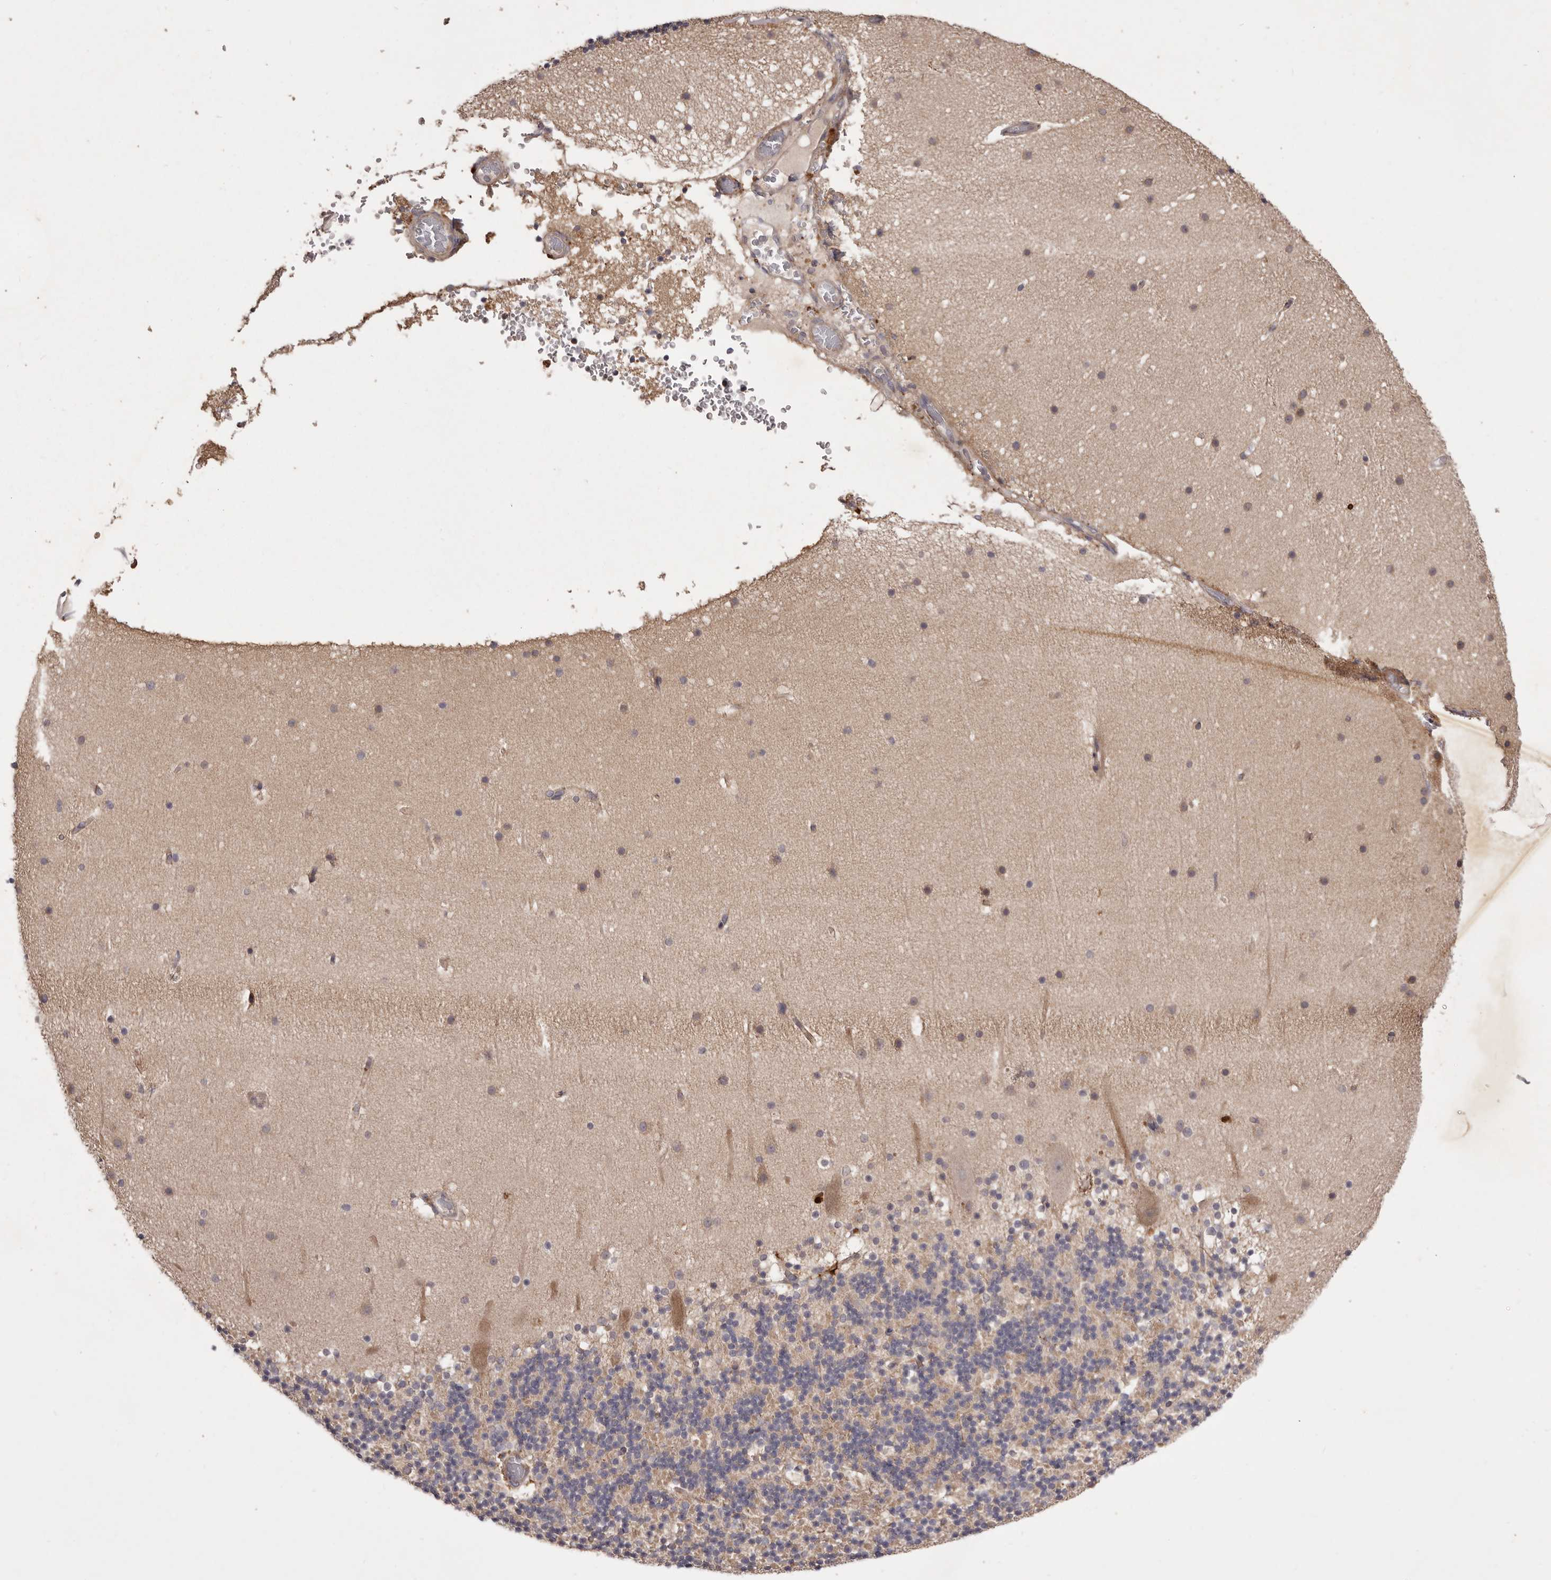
{"staining": {"intensity": "negative", "quantity": "none", "location": "none"}, "tissue": "cerebellum", "cell_type": "Cells in granular layer", "image_type": "normal", "snomed": [{"axis": "morphology", "description": "Normal tissue, NOS"}, {"axis": "topography", "description": "Cerebellum"}], "caption": "This is an immunohistochemistry histopathology image of normal human cerebellum. There is no expression in cells in granular layer.", "gene": "PNRC1", "patient": {"sex": "male", "age": 57}}